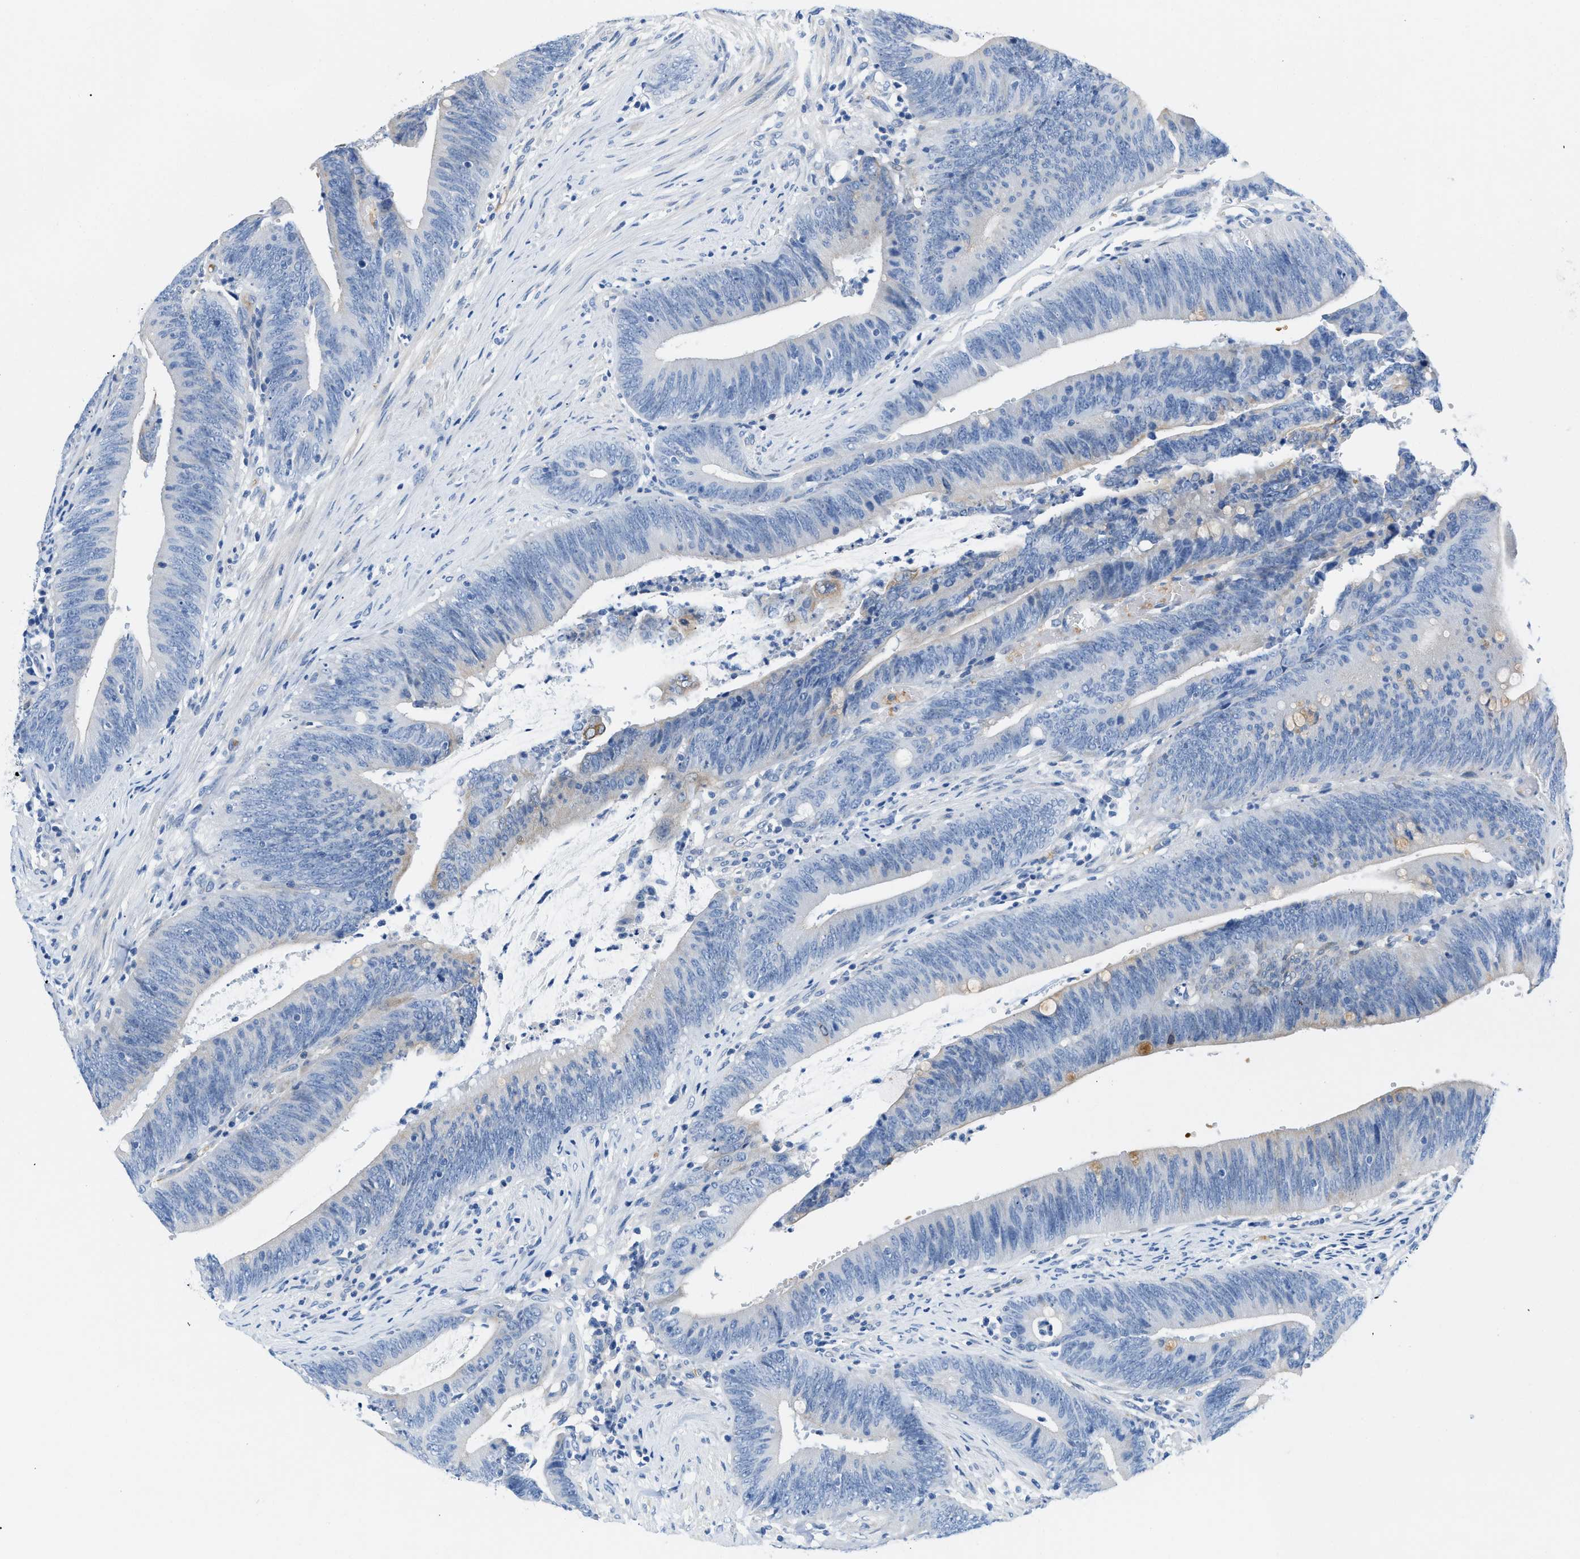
{"staining": {"intensity": "weak", "quantity": "<25%", "location": "cytoplasmic/membranous"}, "tissue": "colorectal cancer", "cell_type": "Tumor cells", "image_type": "cancer", "snomed": [{"axis": "morphology", "description": "Normal tissue, NOS"}, {"axis": "morphology", "description": "Adenocarcinoma, NOS"}, {"axis": "topography", "description": "Rectum"}], "caption": "Immunohistochemistry (IHC) image of human colorectal adenocarcinoma stained for a protein (brown), which reveals no positivity in tumor cells.", "gene": "BPGM", "patient": {"sex": "female", "age": 66}}